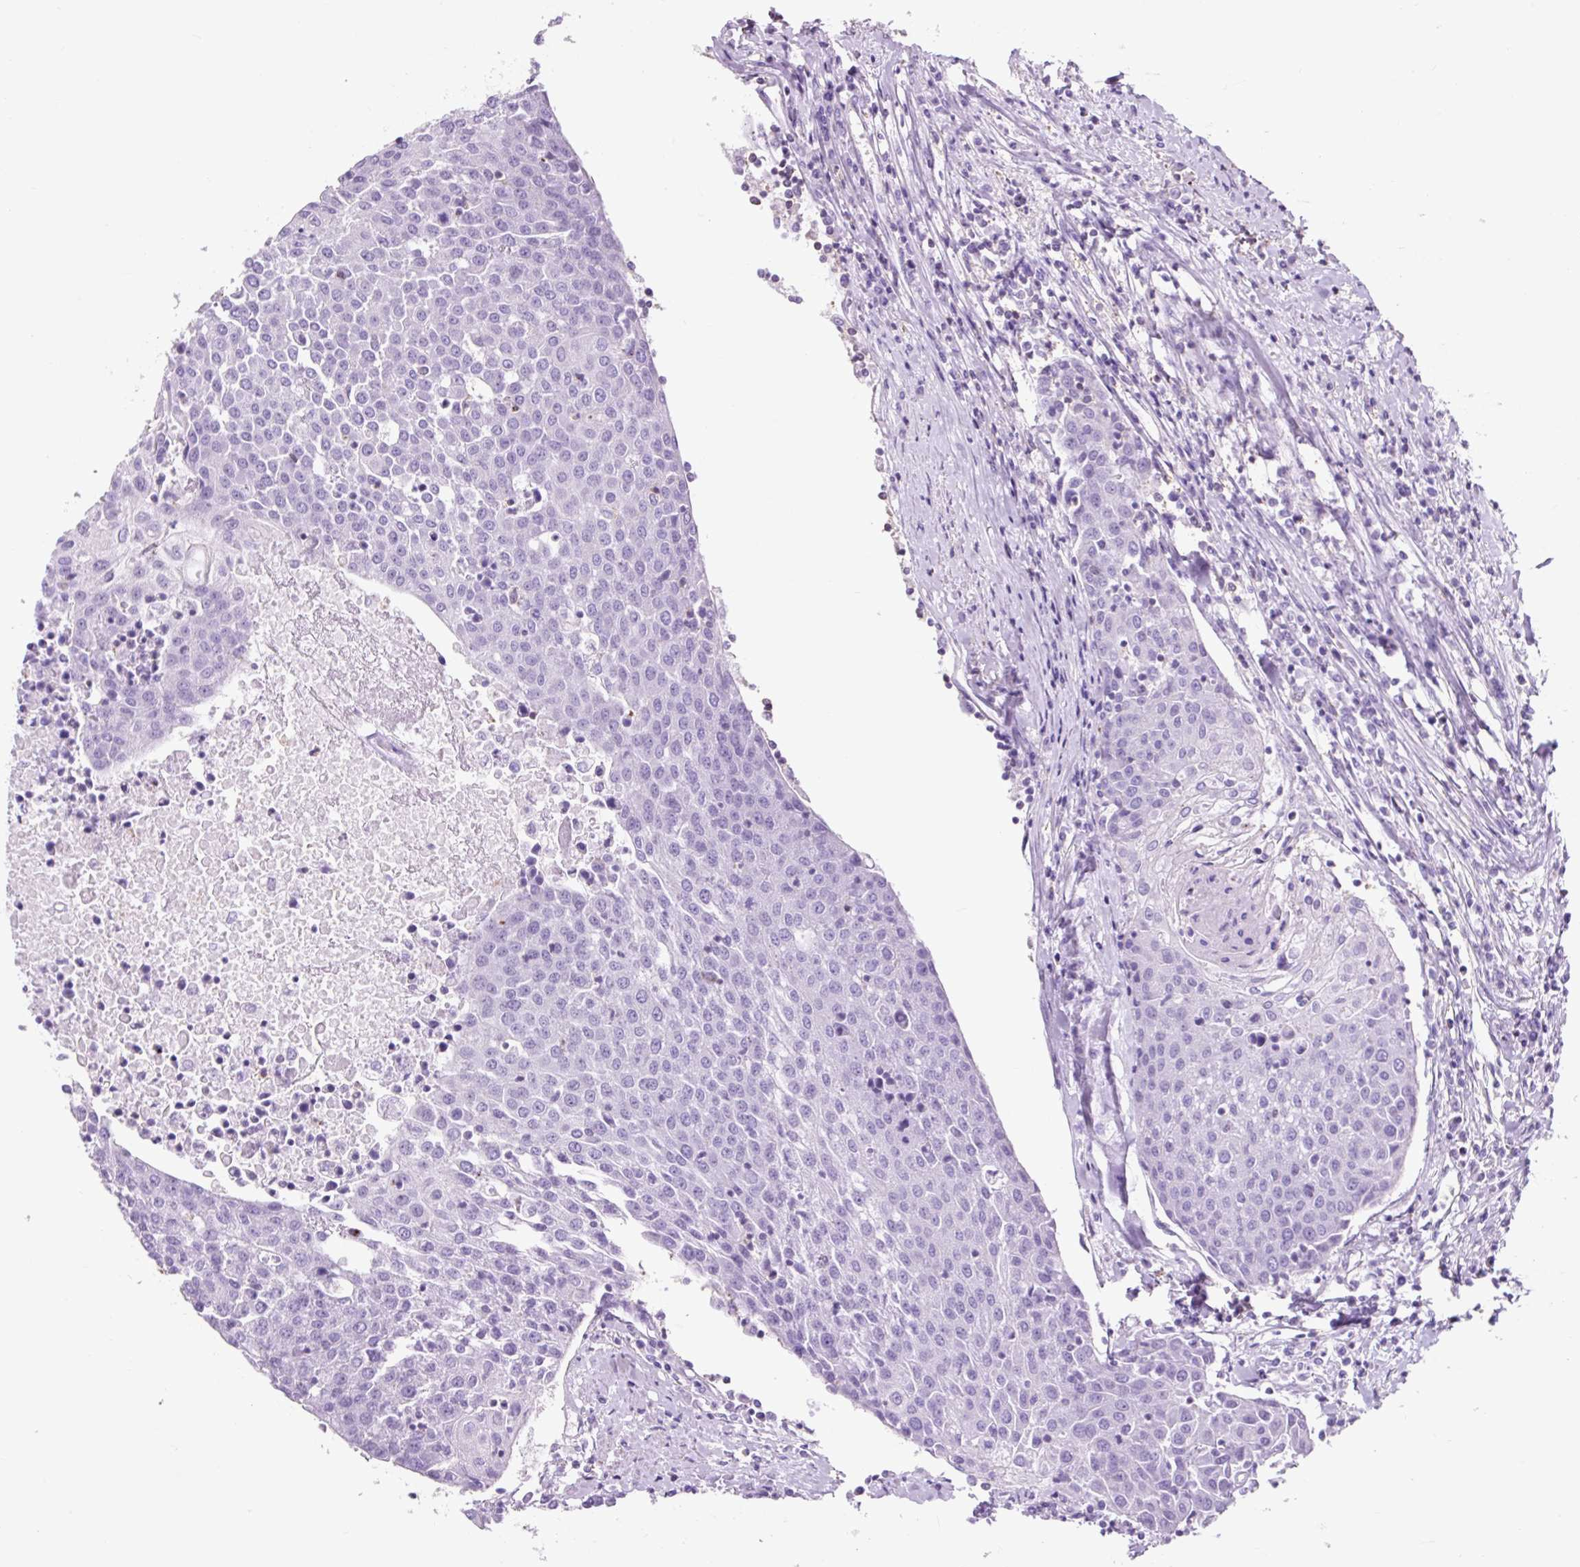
{"staining": {"intensity": "negative", "quantity": "none", "location": "none"}, "tissue": "urothelial cancer", "cell_type": "Tumor cells", "image_type": "cancer", "snomed": [{"axis": "morphology", "description": "Urothelial carcinoma, High grade"}, {"axis": "topography", "description": "Urinary bladder"}], "caption": "Immunohistochemical staining of high-grade urothelial carcinoma displays no significant expression in tumor cells.", "gene": "OR10A7", "patient": {"sex": "female", "age": 85}}